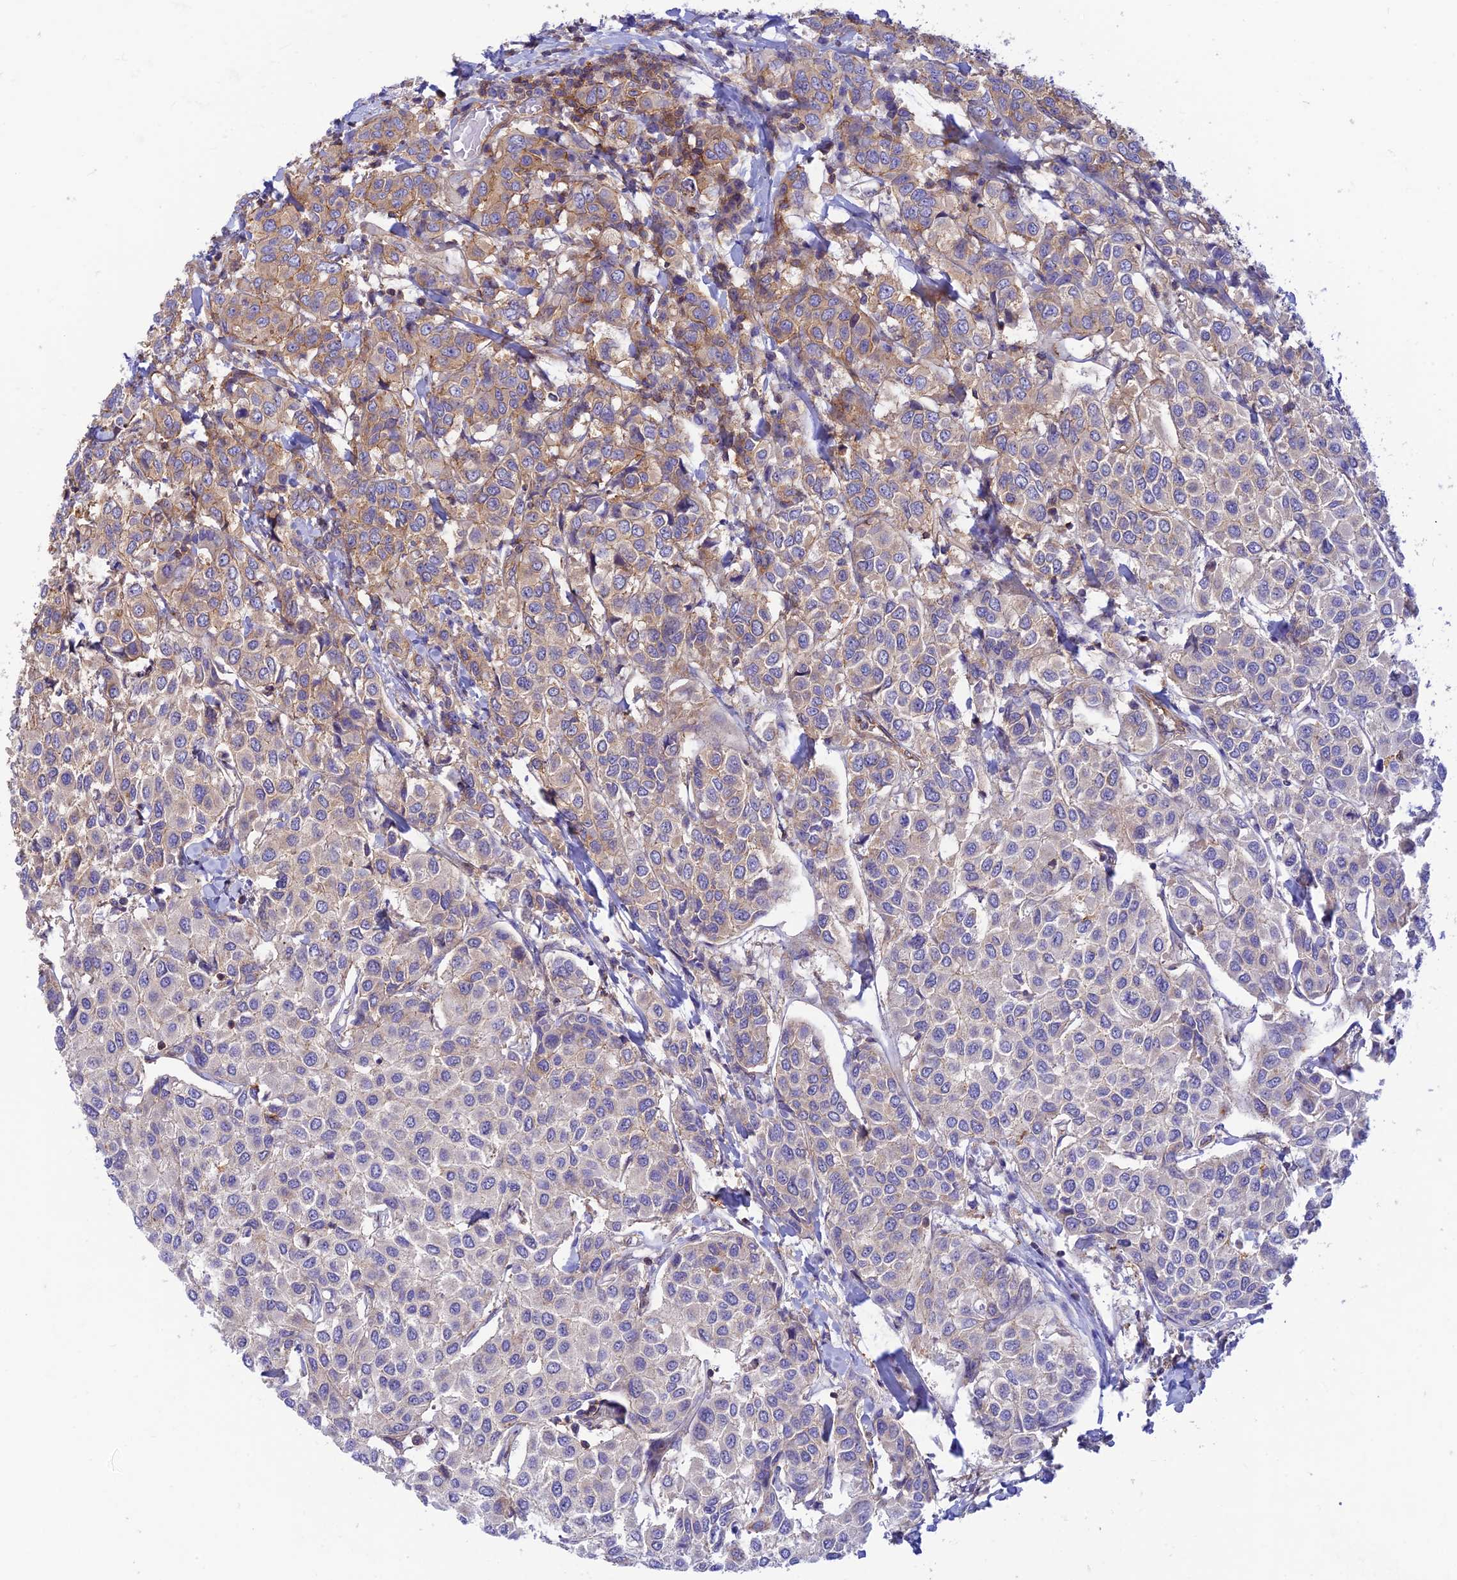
{"staining": {"intensity": "weak", "quantity": "<25%", "location": "cytoplasmic/membranous"}, "tissue": "breast cancer", "cell_type": "Tumor cells", "image_type": "cancer", "snomed": [{"axis": "morphology", "description": "Duct carcinoma"}, {"axis": "topography", "description": "Breast"}], "caption": "Tumor cells are negative for protein expression in human invasive ductal carcinoma (breast).", "gene": "PPP1R12C", "patient": {"sex": "female", "age": 55}}